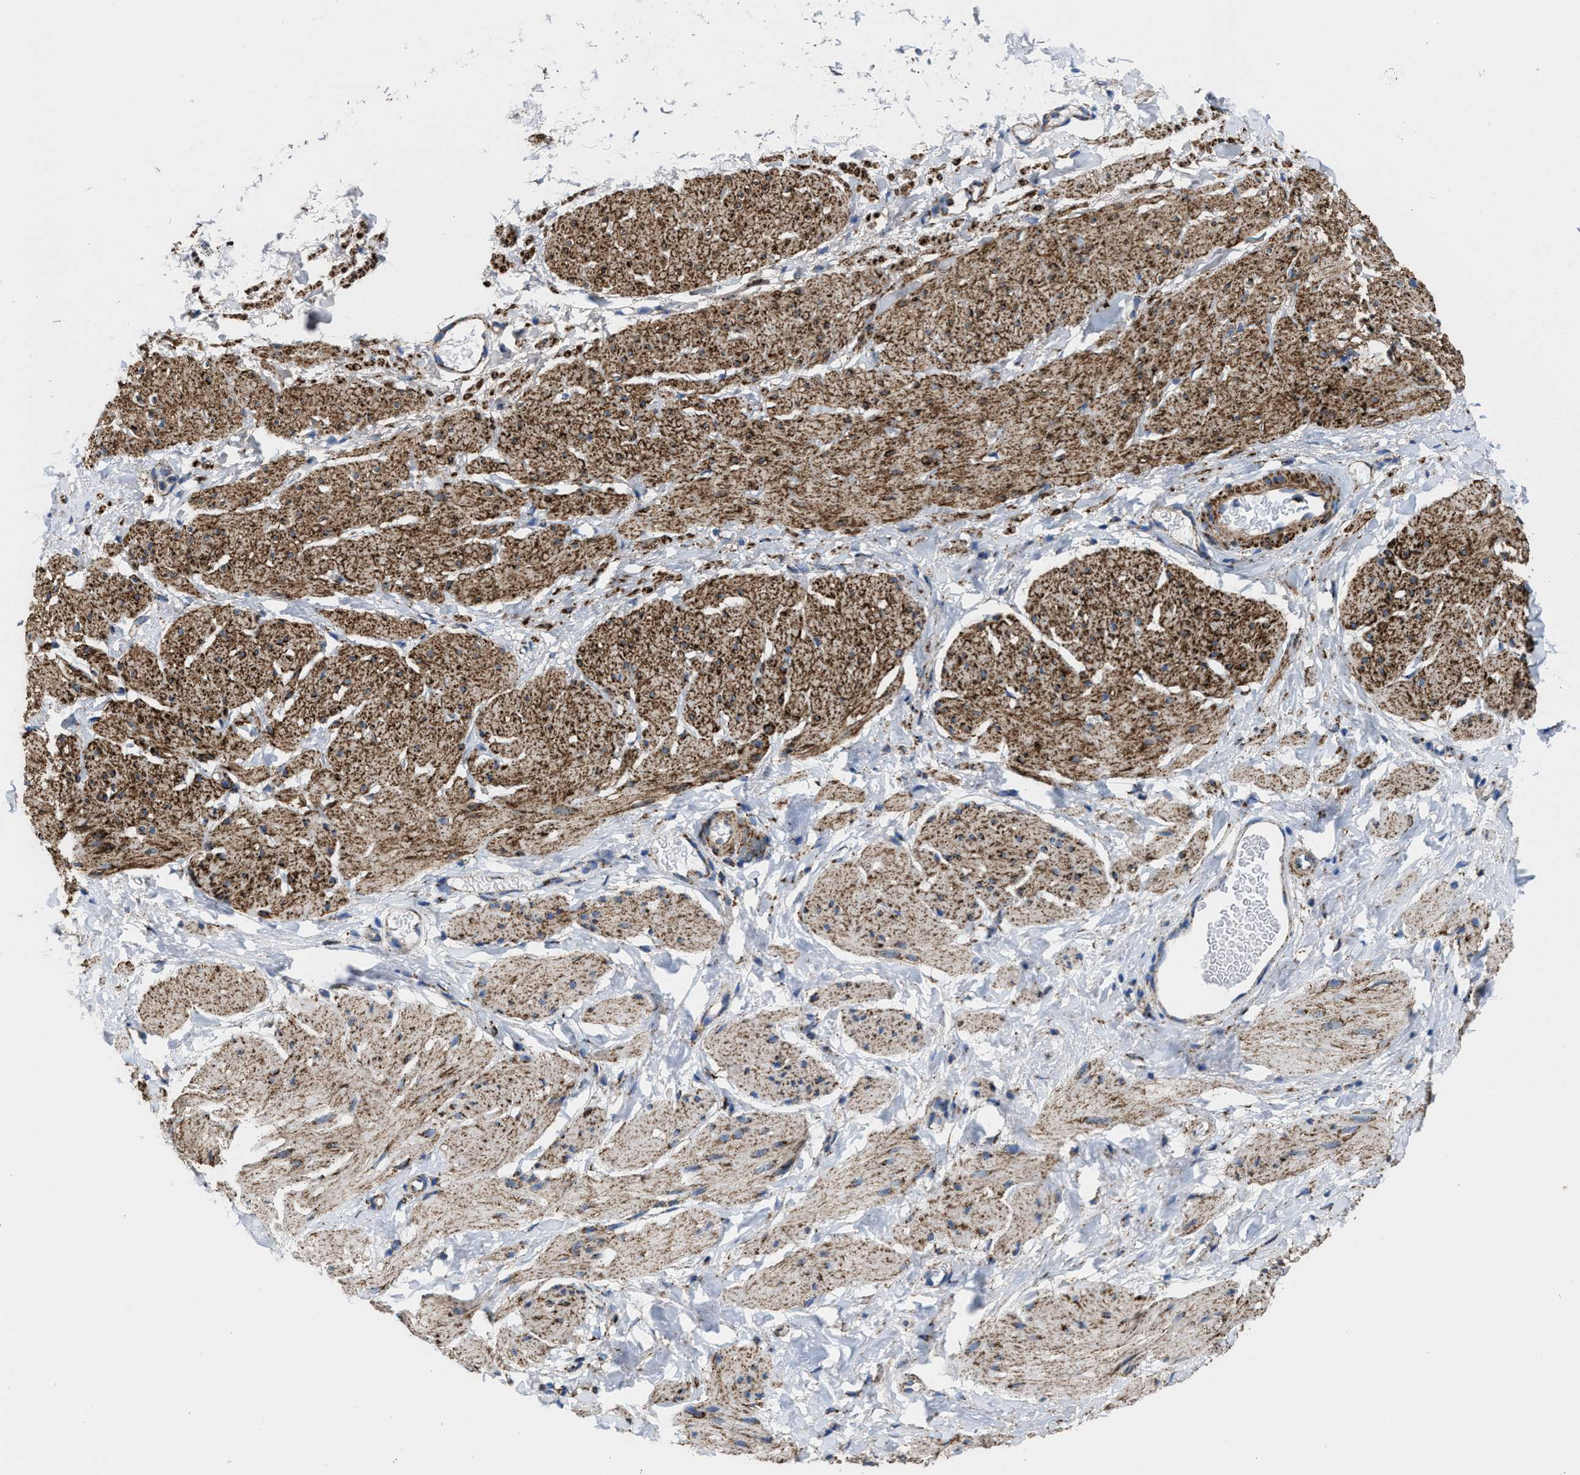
{"staining": {"intensity": "moderate", "quantity": ">75%", "location": "cytoplasmic/membranous"}, "tissue": "smooth muscle", "cell_type": "Smooth muscle cells", "image_type": "normal", "snomed": [{"axis": "morphology", "description": "Normal tissue, NOS"}, {"axis": "topography", "description": "Smooth muscle"}], "caption": "Immunohistochemical staining of benign smooth muscle demonstrates medium levels of moderate cytoplasmic/membranous expression in about >75% of smooth muscle cells. (brown staining indicates protein expression, while blue staining denotes nuclei).", "gene": "ALDH1B1", "patient": {"sex": "male", "age": 16}}